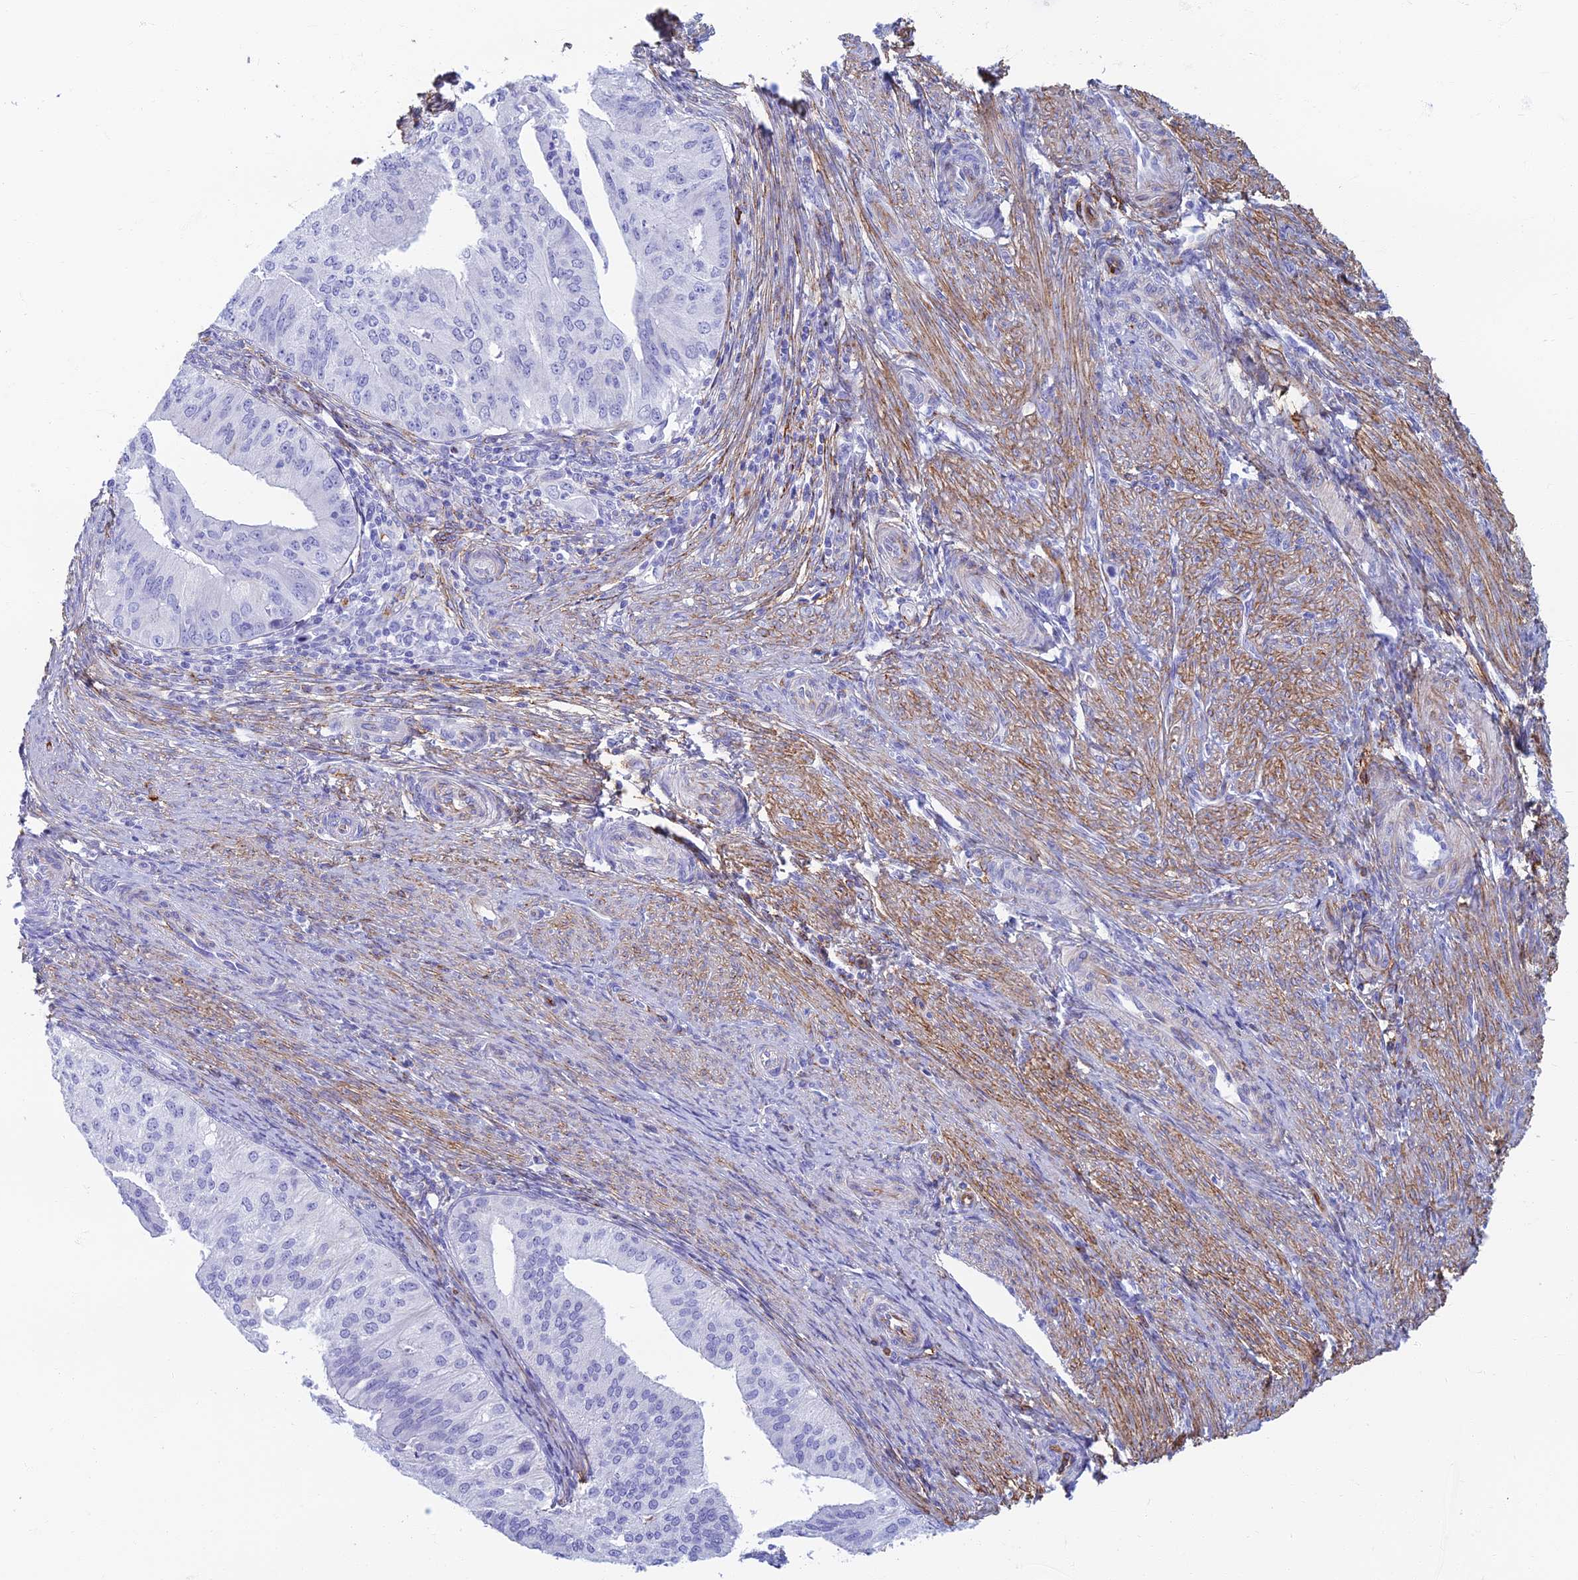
{"staining": {"intensity": "negative", "quantity": "none", "location": "none"}, "tissue": "endometrial cancer", "cell_type": "Tumor cells", "image_type": "cancer", "snomed": [{"axis": "morphology", "description": "Adenocarcinoma, NOS"}, {"axis": "topography", "description": "Endometrium"}], "caption": "Tumor cells show no significant expression in endometrial adenocarcinoma. (DAB (3,3'-diaminobenzidine) immunohistochemistry (IHC) with hematoxylin counter stain).", "gene": "ETFRF1", "patient": {"sex": "female", "age": 50}}